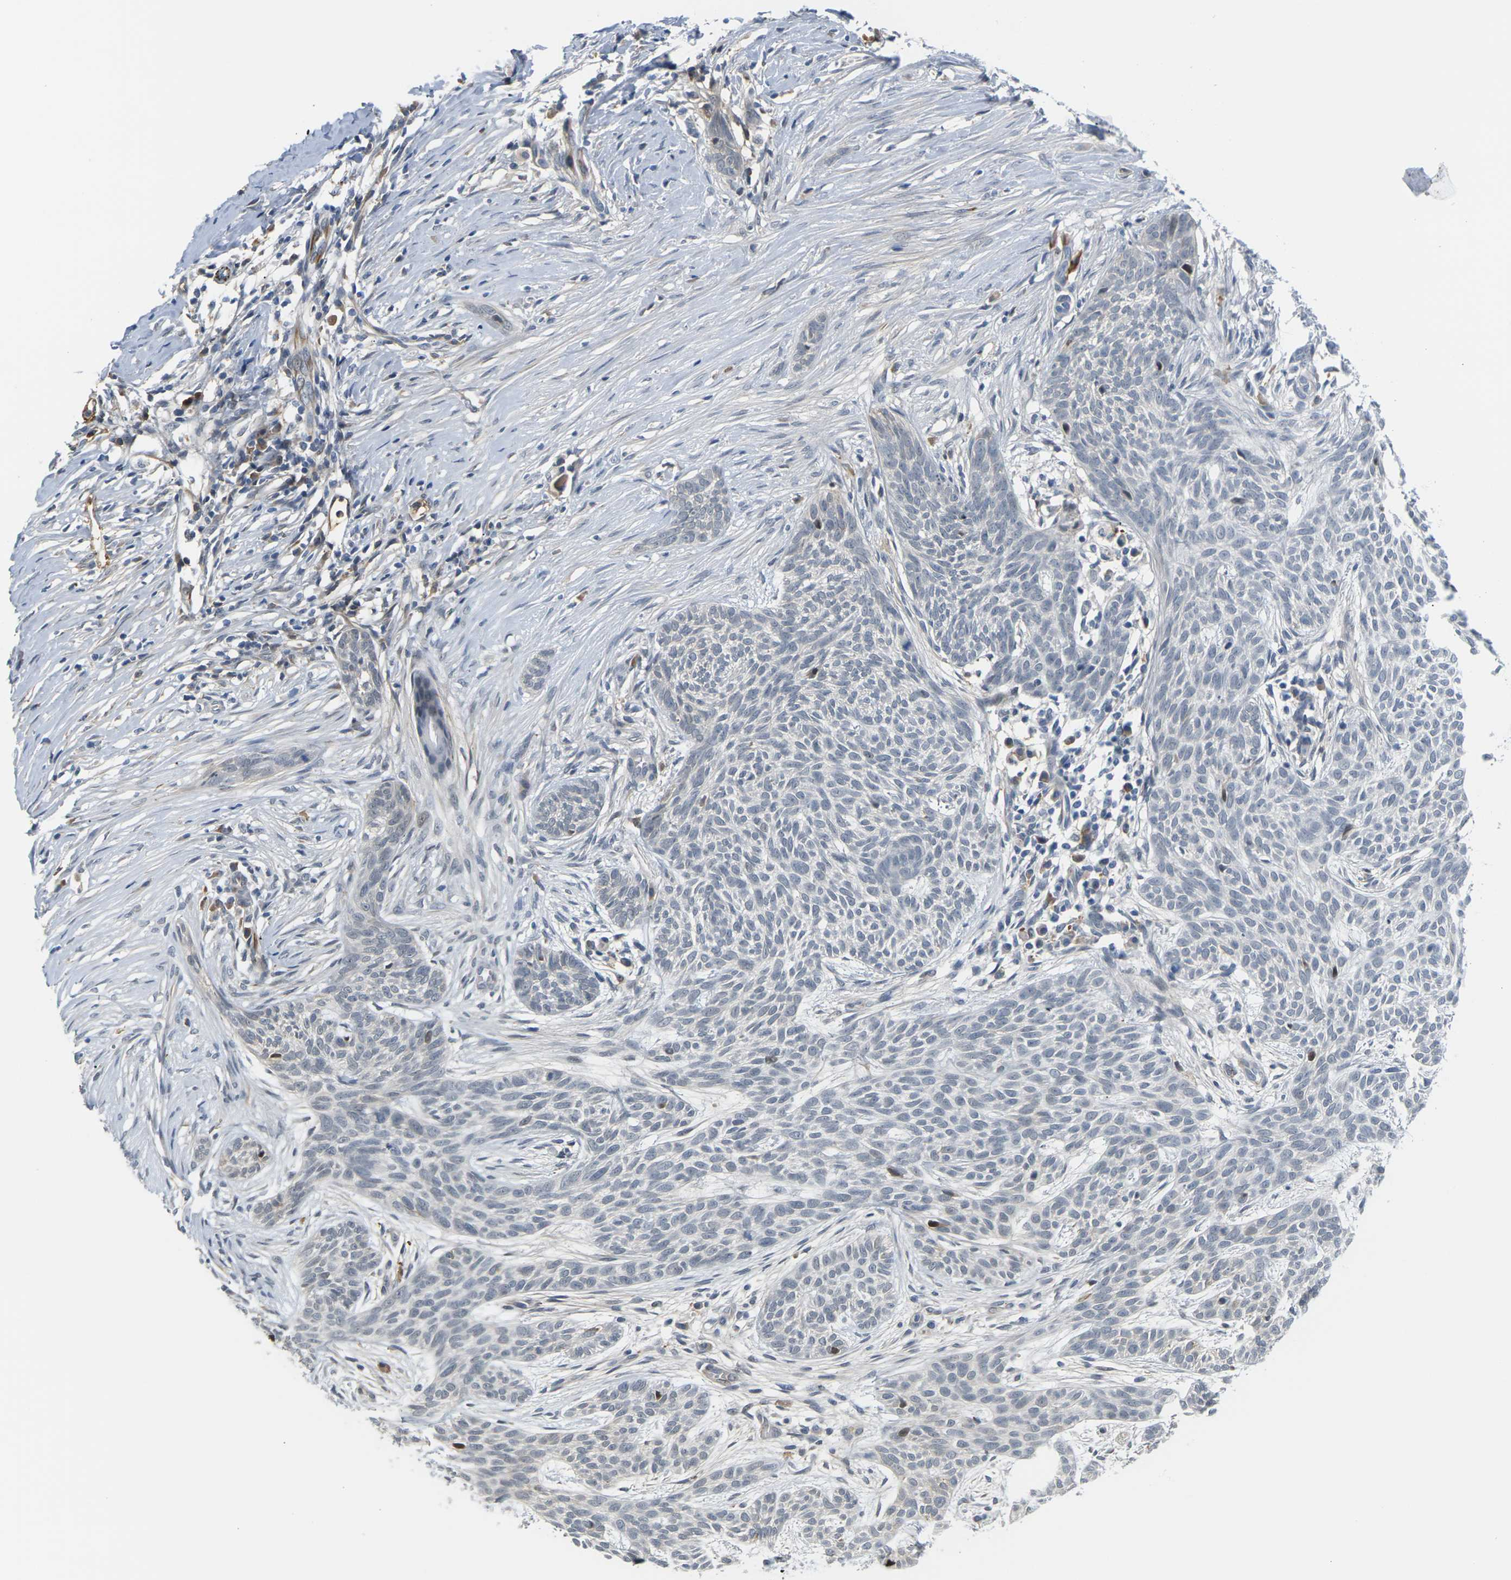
{"staining": {"intensity": "negative", "quantity": "none", "location": "none"}, "tissue": "skin cancer", "cell_type": "Tumor cells", "image_type": "cancer", "snomed": [{"axis": "morphology", "description": "Basal cell carcinoma"}, {"axis": "topography", "description": "Skin"}], "caption": "Skin basal cell carcinoma was stained to show a protein in brown. There is no significant positivity in tumor cells.", "gene": "PKP2", "patient": {"sex": "female", "age": 59}}